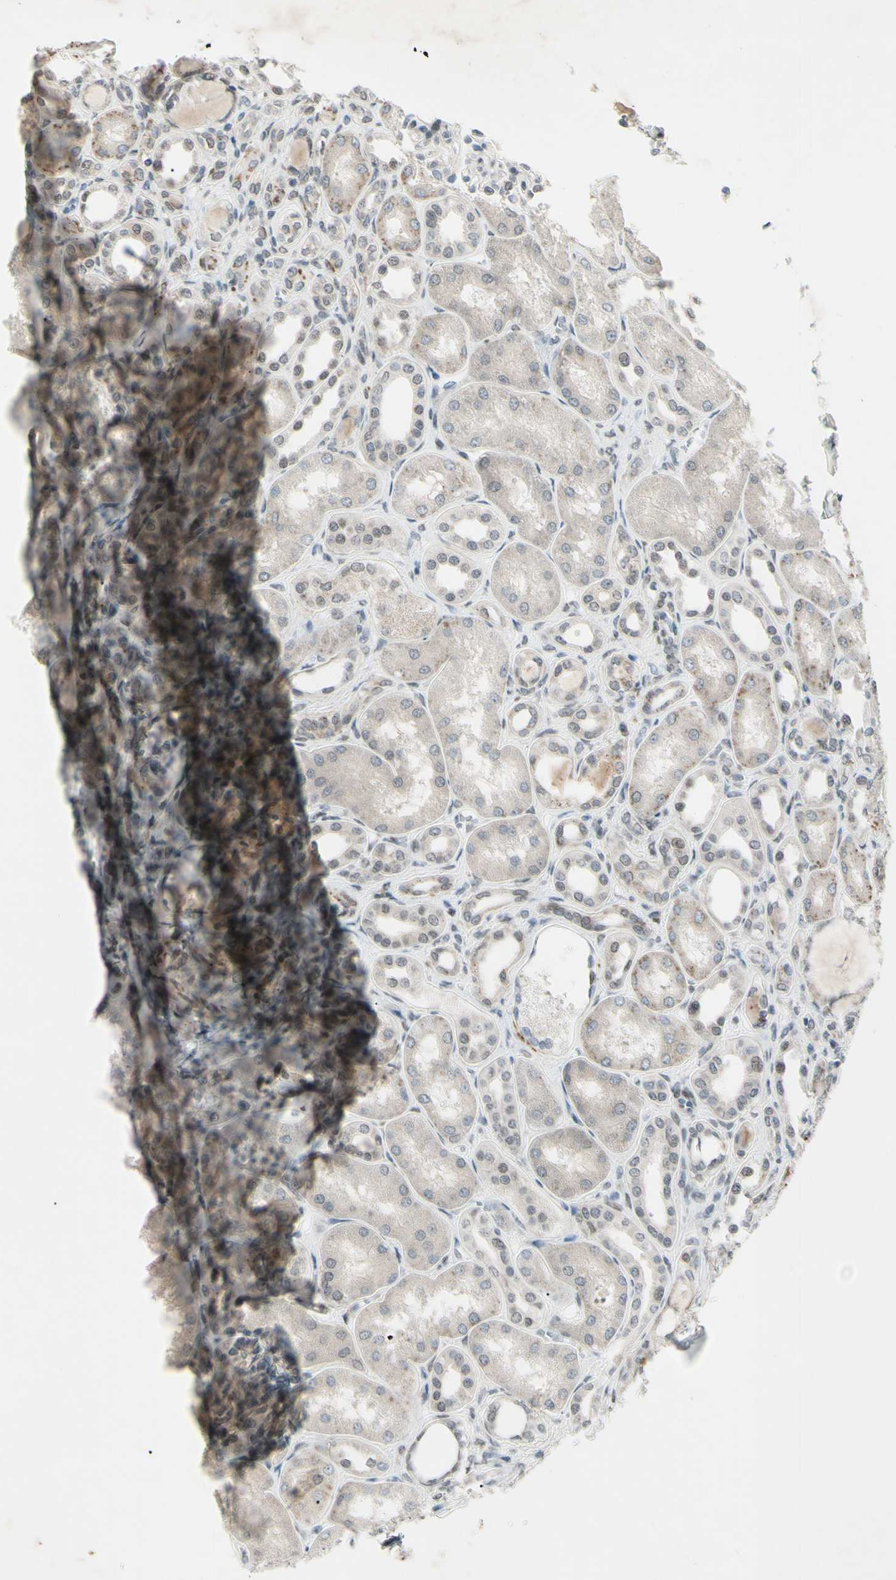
{"staining": {"intensity": "weak", "quantity": "25%-75%", "location": "cytoplasmic/membranous"}, "tissue": "kidney", "cell_type": "Cells in glomeruli", "image_type": "normal", "snomed": [{"axis": "morphology", "description": "Normal tissue, NOS"}, {"axis": "topography", "description": "Kidney"}], "caption": "This image exhibits immunohistochemistry staining of normal human kidney, with low weak cytoplasmic/membranous positivity in about 25%-75% of cells in glomeruli.", "gene": "FGFR2", "patient": {"sex": "male", "age": 7}}